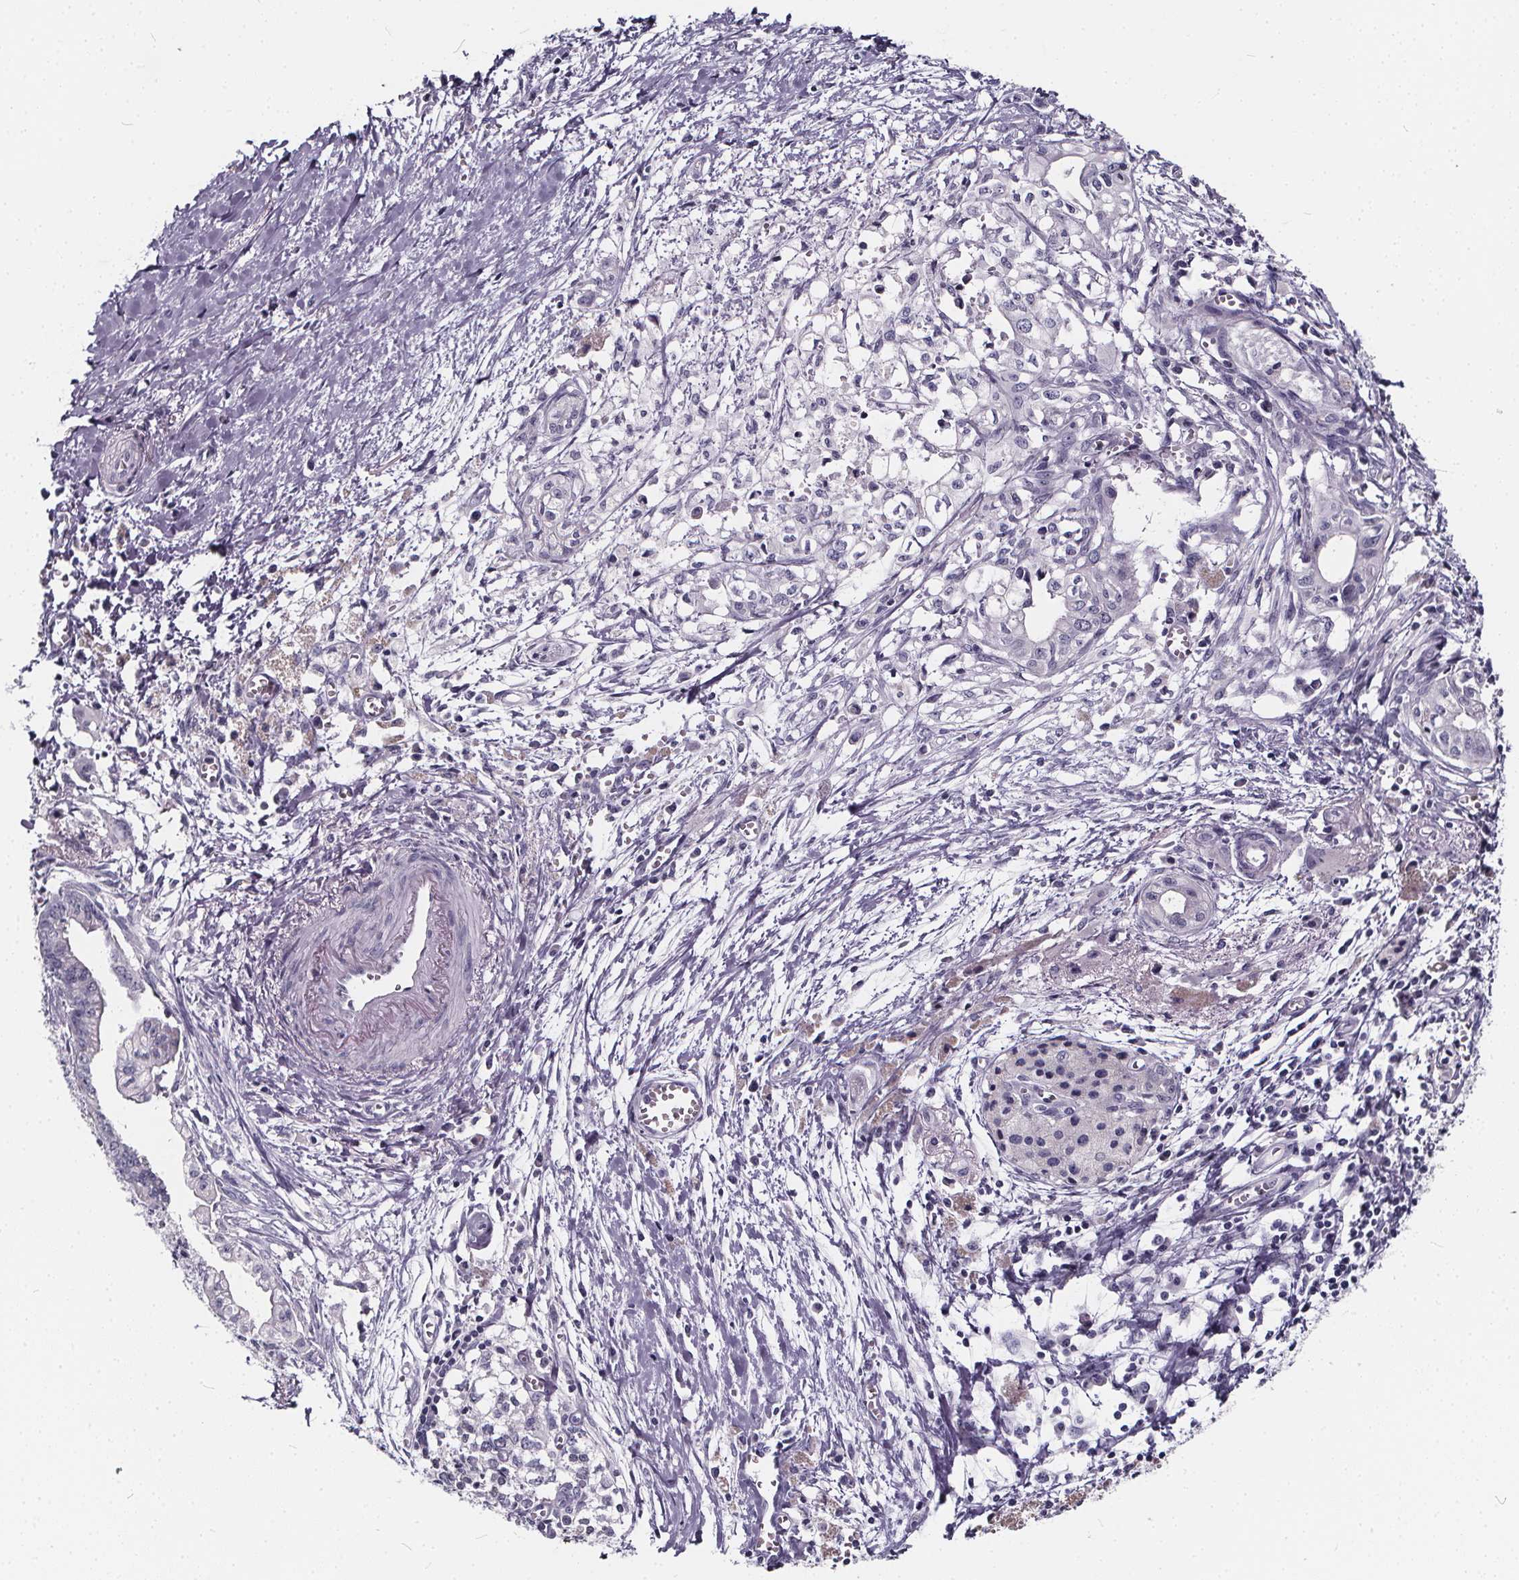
{"staining": {"intensity": "negative", "quantity": "none", "location": "none"}, "tissue": "pancreatic cancer", "cell_type": "Tumor cells", "image_type": "cancer", "snomed": [{"axis": "morphology", "description": "Adenocarcinoma, NOS"}, {"axis": "topography", "description": "Pancreas"}], "caption": "A high-resolution photomicrograph shows immunohistochemistry (IHC) staining of adenocarcinoma (pancreatic), which demonstrates no significant staining in tumor cells.", "gene": "SPEF2", "patient": {"sex": "female", "age": 61}}